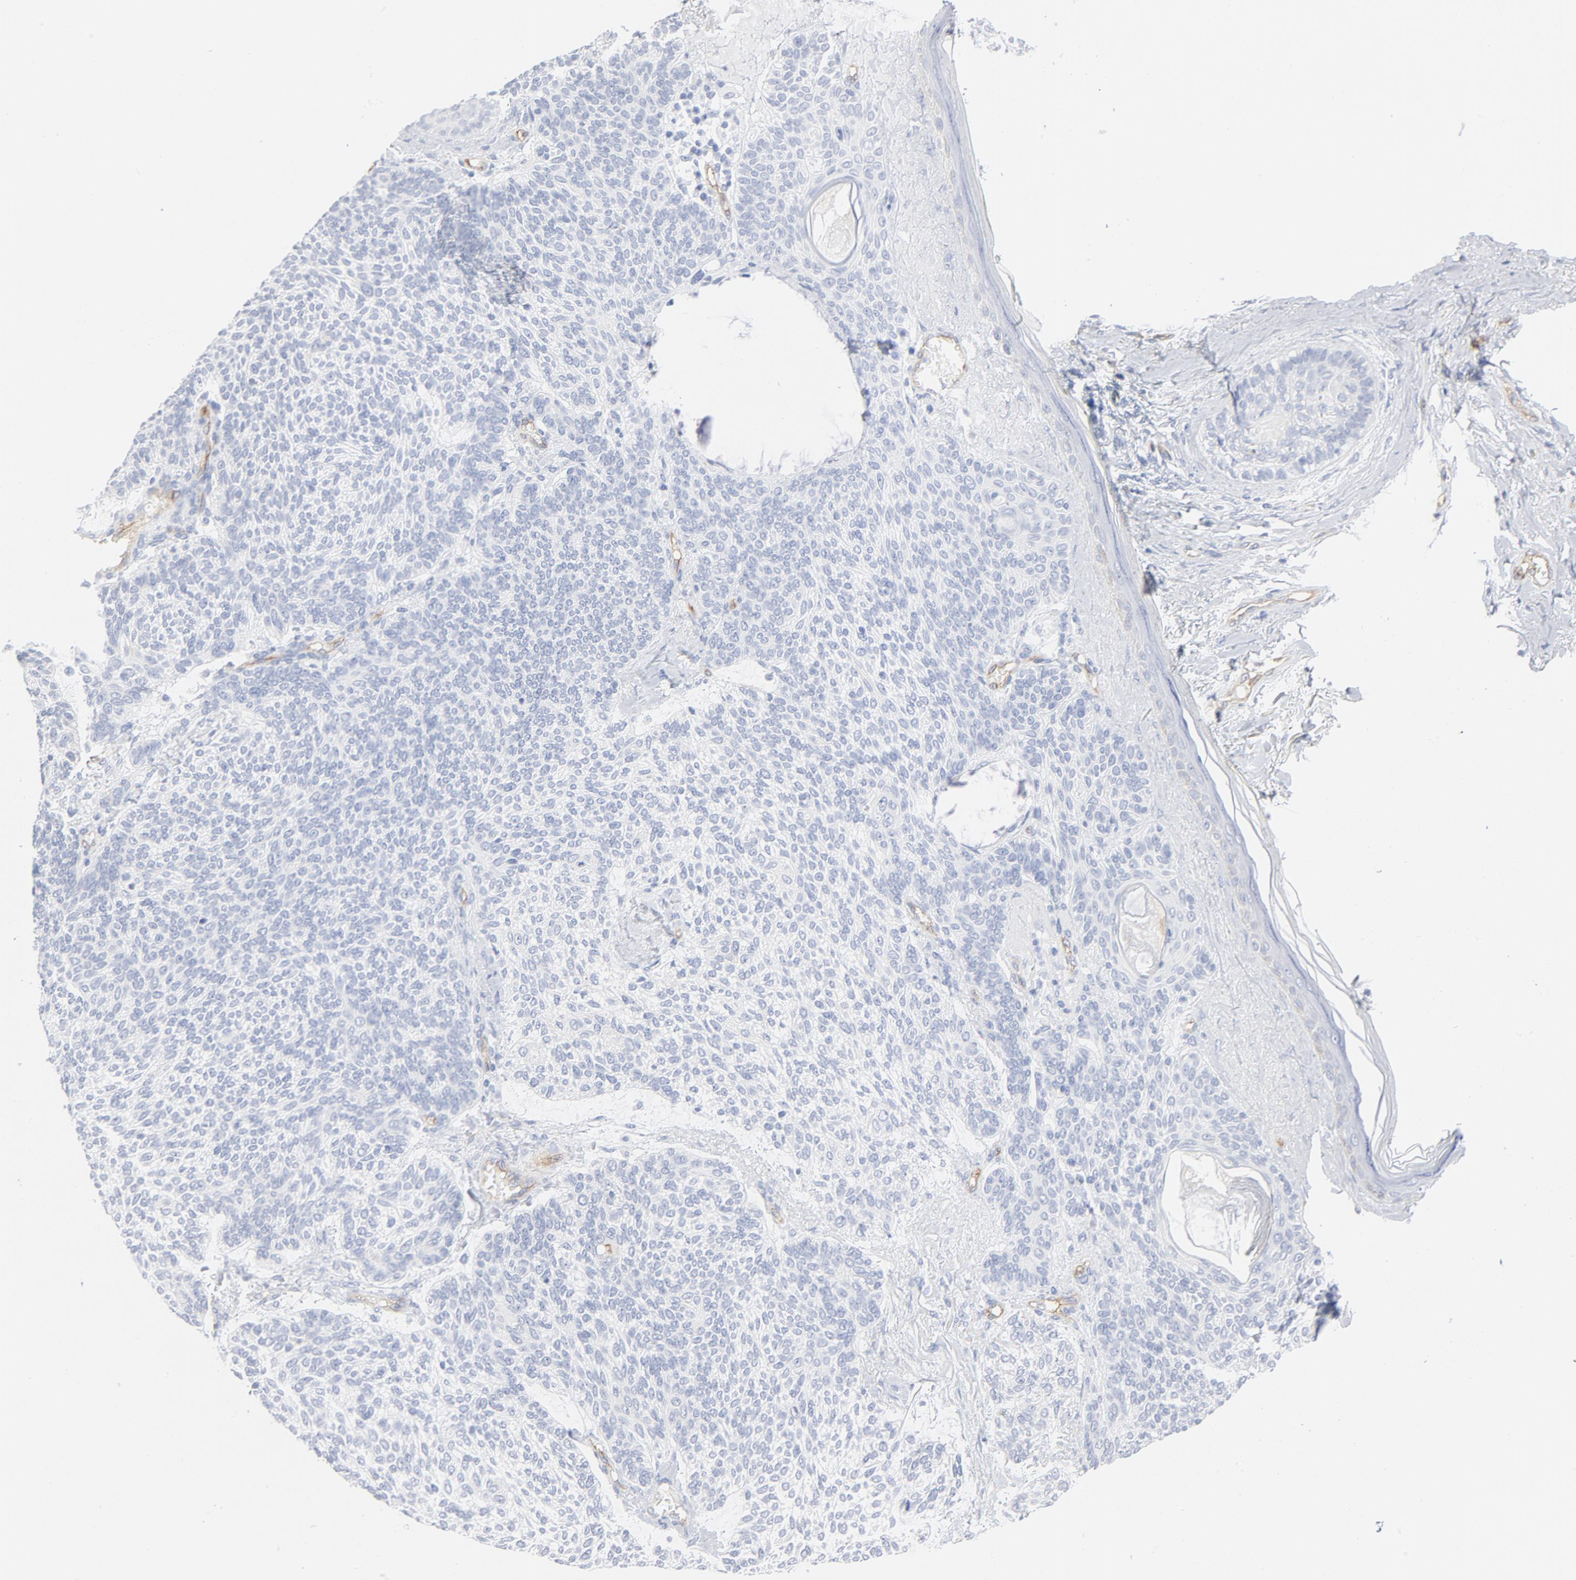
{"staining": {"intensity": "negative", "quantity": "none", "location": "none"}, "tissue": "skin cancer", "cell_type": "Tumor cells", "image_type": "cancer", "snomed": [{"axis": "morphology", "description": "Normal tissue, NOS"}, {"axis": "morphology", "description": "Basal cell carcinoma"}, {"axis": "topography", "description": "Skin"}], "caption": "DAB immunohistochemical staining of human basal cell carcinoma (skin) exhibits no significant expression in tumor cells.", "gene": "SHANK3", "patient": {"sex": "female", "age": 70}}